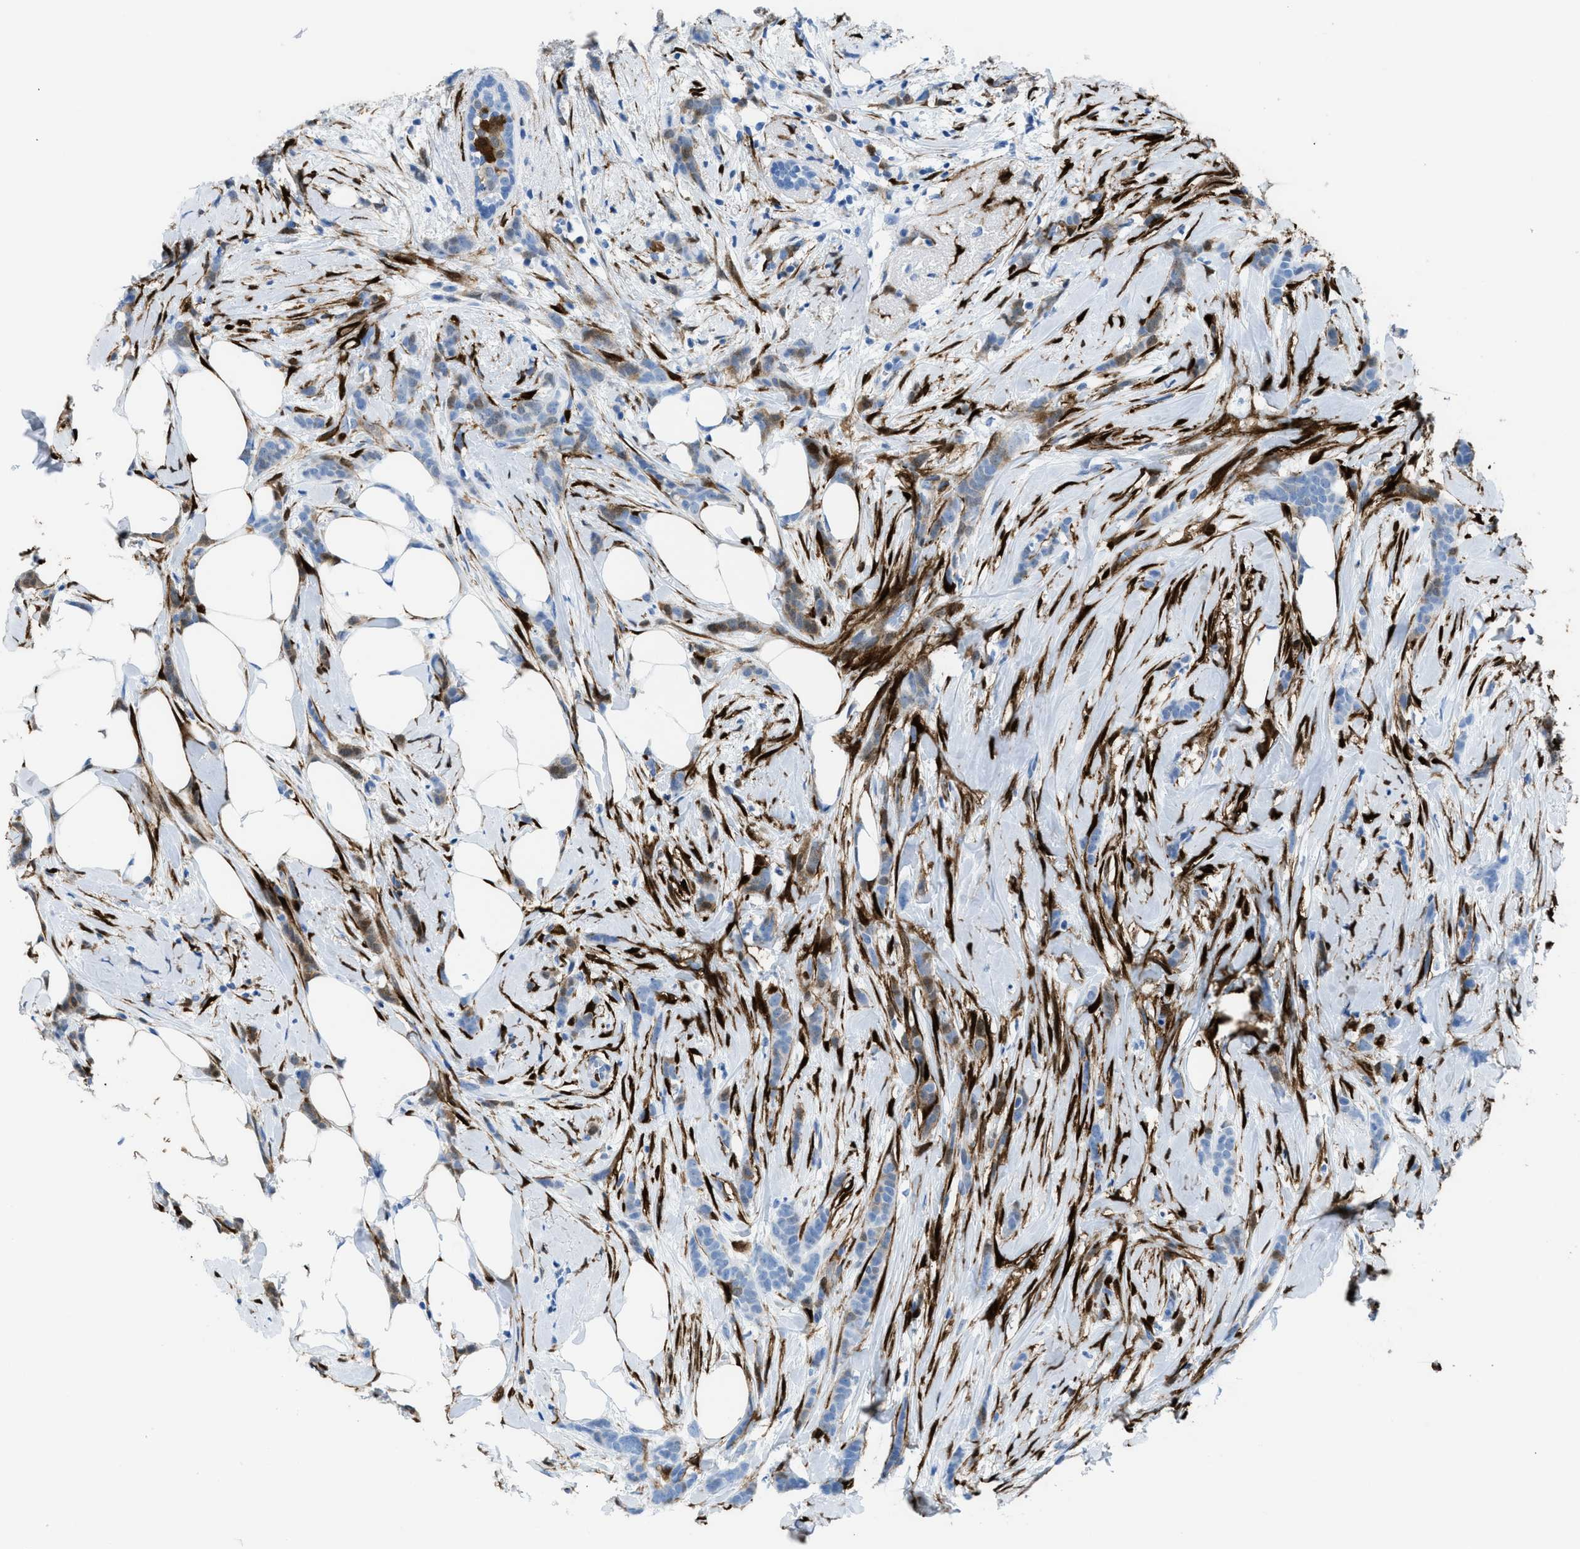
{"staining": {"intensity": "moderate", "quantity": "<25%", "location": "cytoplasmic/membranous"}, "tissue": "breast cancer", "cell_type": "Tumor cells", "image_type": "cancer", "snomed": [{"axis": "morphology", "description": "Lobular carcinoma, in situ"}, {"axis": "morphology", "description": "Lobular carcinoma"}, {"axis": "topography", "description": "Breast"}], "caption": "Moderate cytoplasmic/membranous expression for a protein is identified in approximately <25% of tumor cells of breast lobular carcinoma using immunohistochemistry.", "gene": "CDKN2A", "patient": {"sex": "female", "age": 41}}